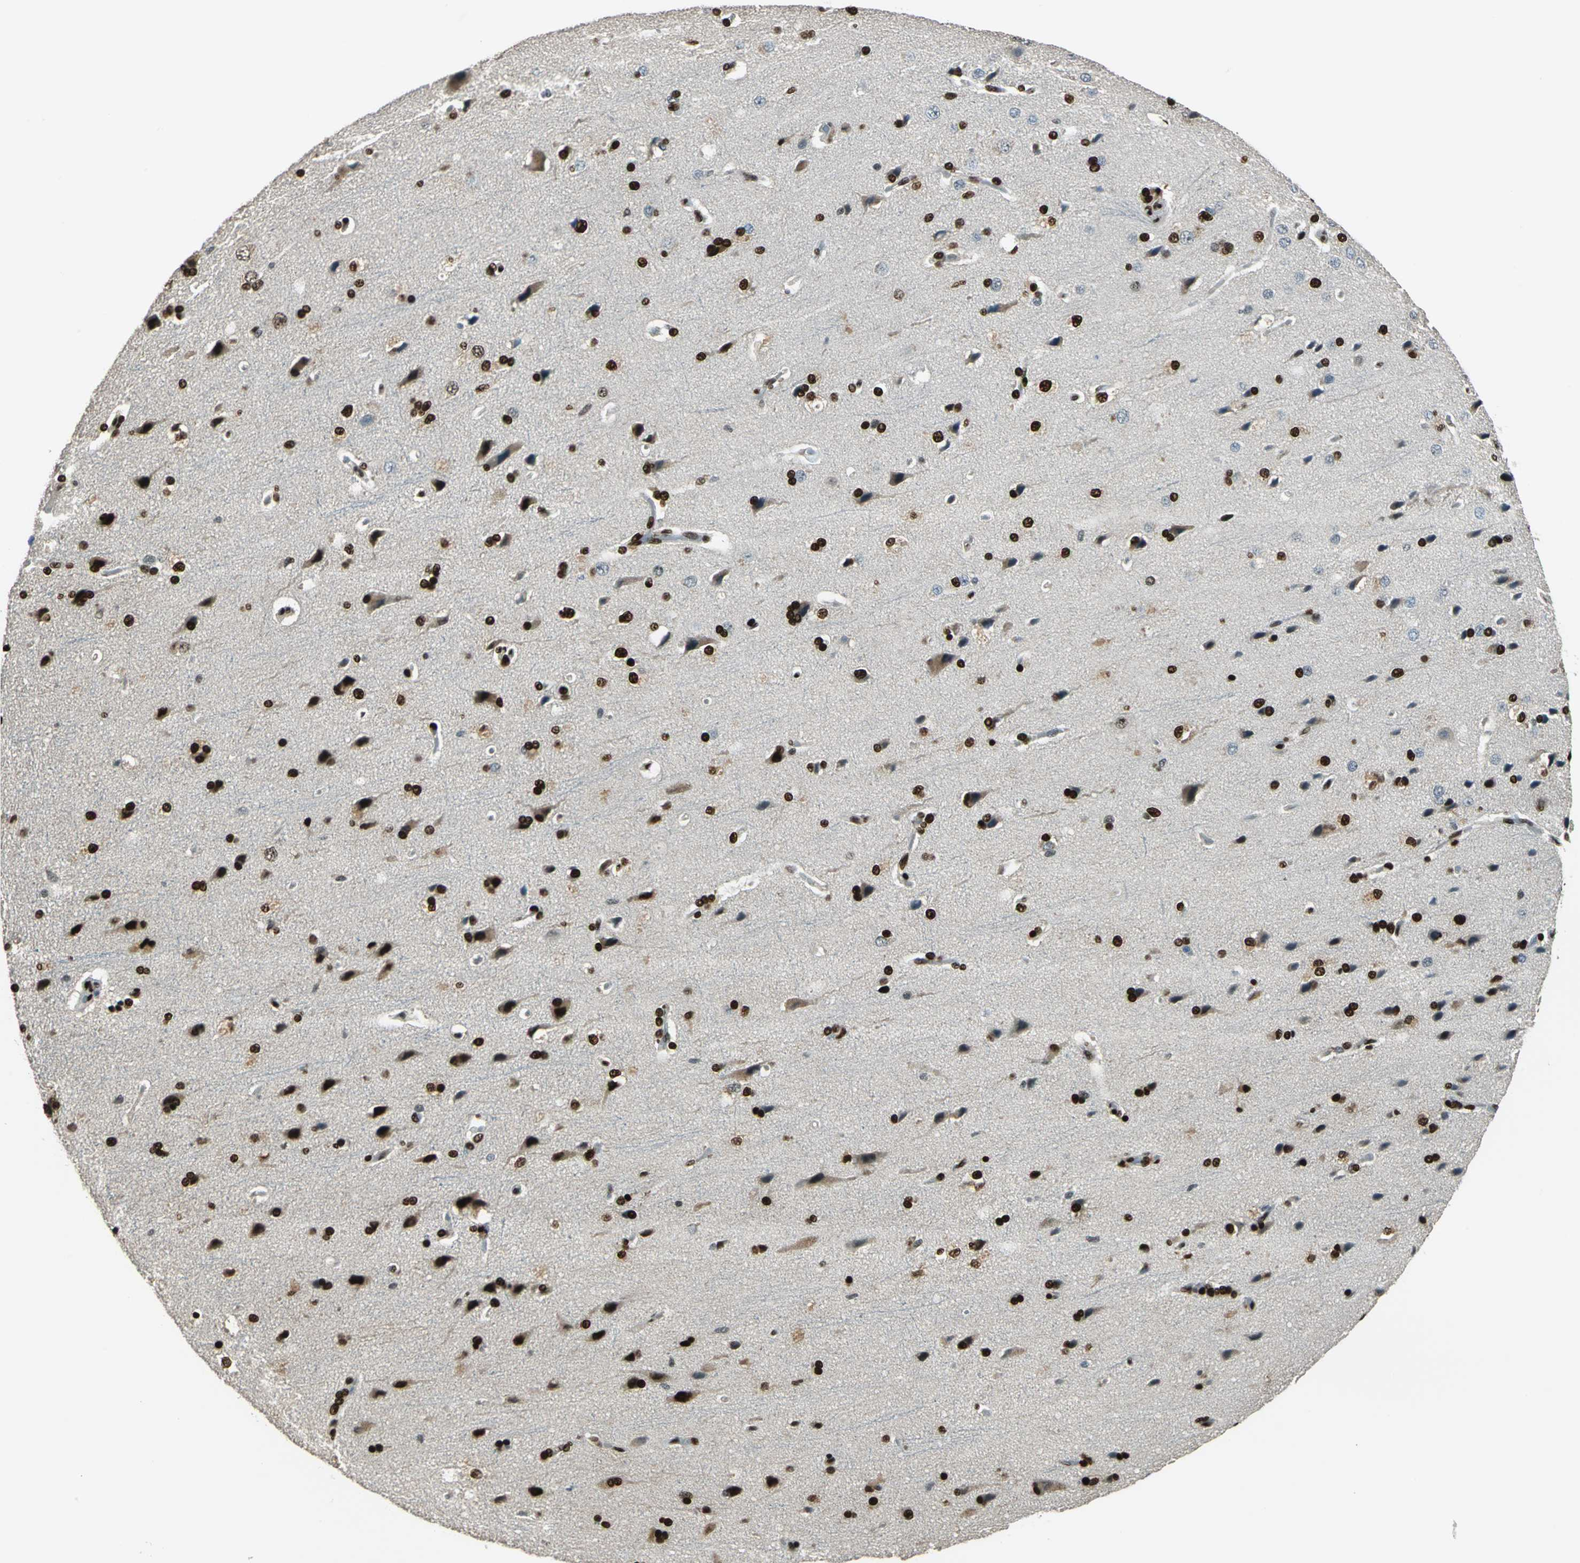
{"staining": {"intensity": "moderate", "quantity": "25%-75%", "location": "nuclear"}, "tissue": "cerebral cortex", "cell_type": "Endothelial cells", "image_type": "normal", "snomed": [{"axis": "morphology", "description": "Normal tissue, NOS"}, {"axis": "topography", "description": "Cerebral cortex"}], "caption": "Cerebral cortex stained with DAB immunohistochemistry (IHC) demonstrates medium levels of moderate nuclear staining in about 25%-75% of endothelial cells.", "gene": "NFIA", "patient": {"sex": "male", "age": 62}}